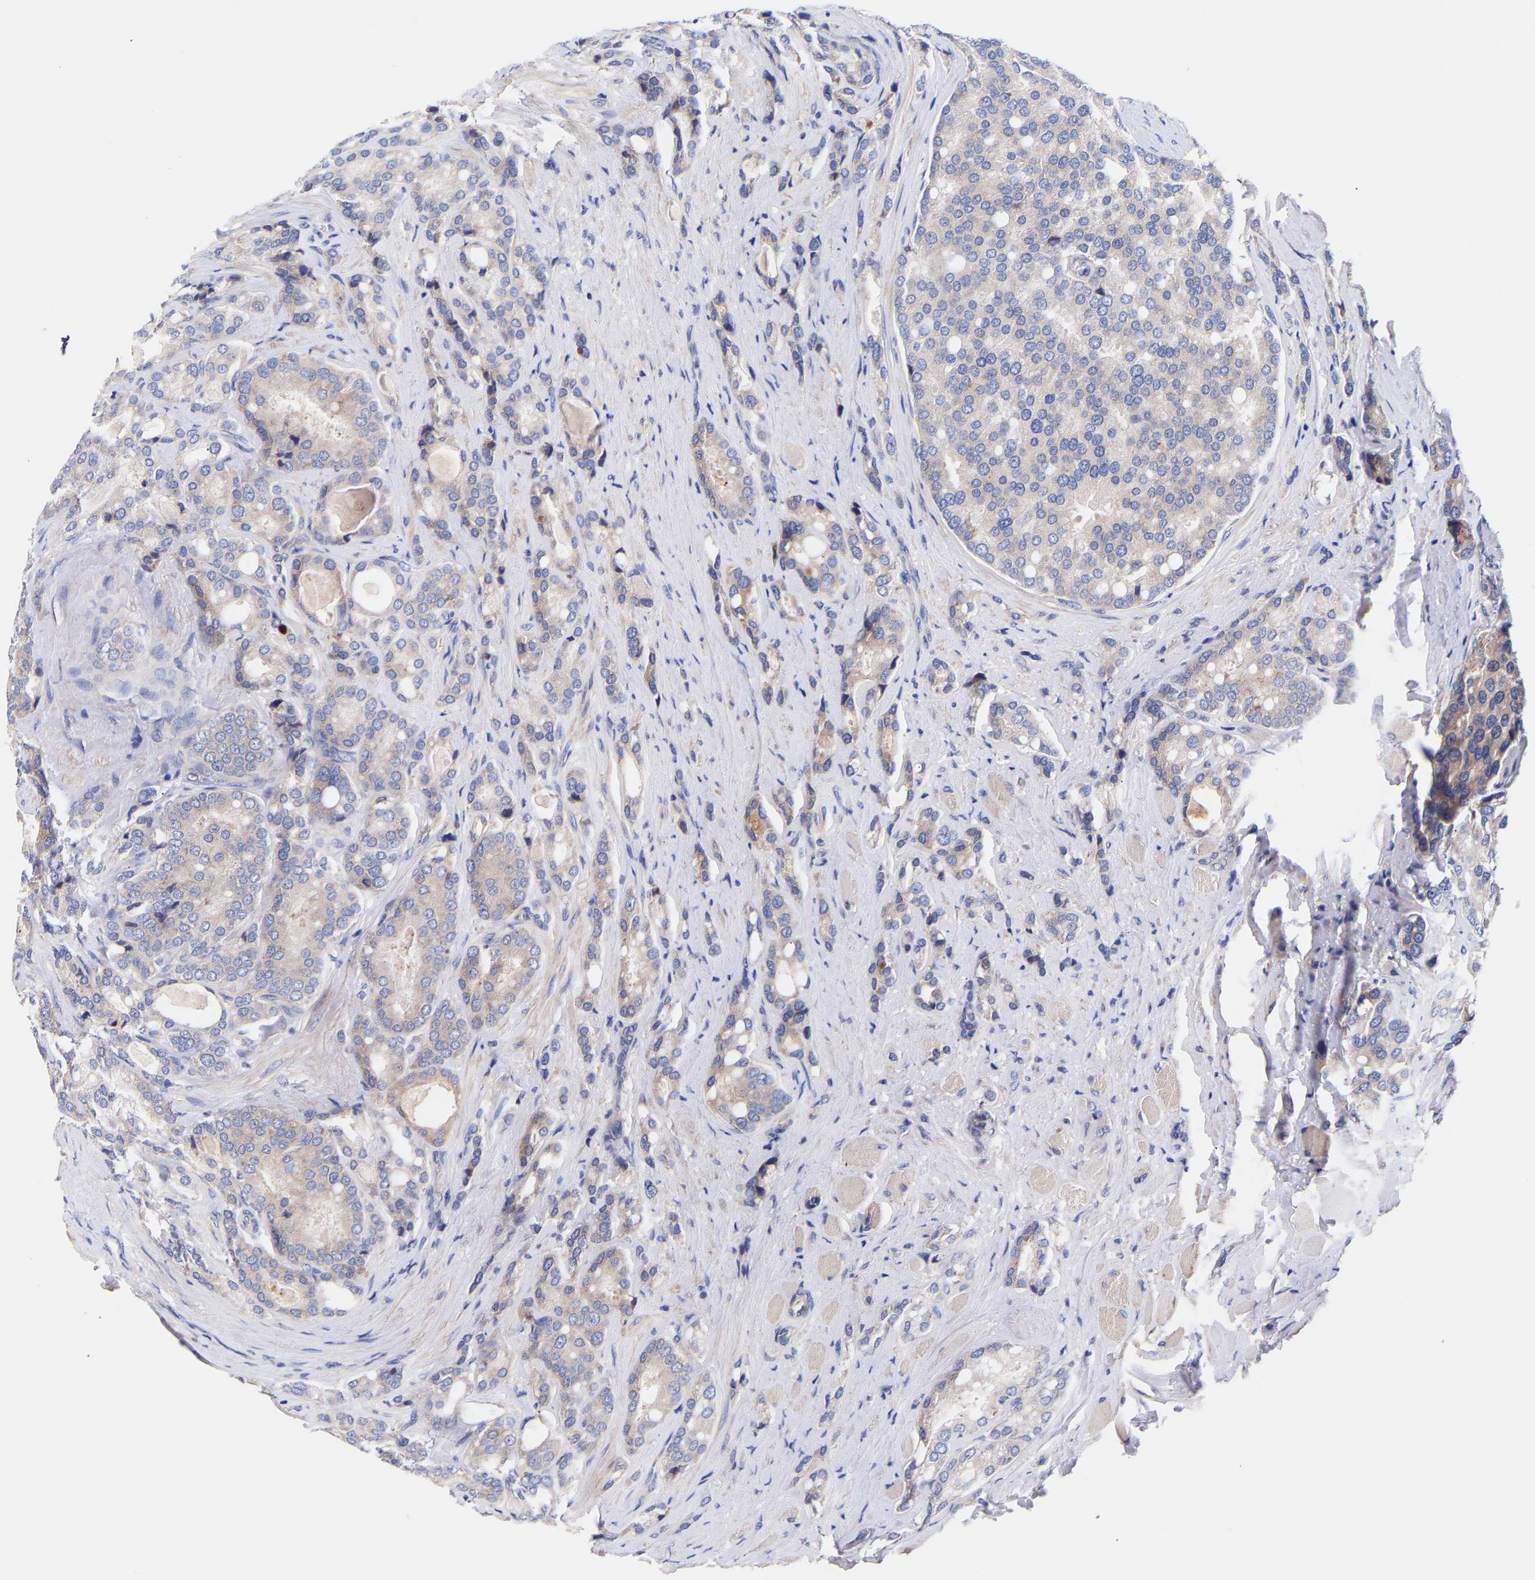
{"staining": {"intensity": "negative", "quantity": "none", "location": "none"}, "tissue": "prostate cancer", "cell_type": "Tumor cells", "image_type": "cancer", "snomed": [{"axis": "morphology", "description": "Adenocarcinoma, High grade"}, {"axis": "topography", "description": "Prostate"}], "caption": "DAB immunohistochemical staining of prostate cancer shows no significant expression in tumor cells.", "gene": "AIMP2", "patient": {"sex": "male", "age": 50}}